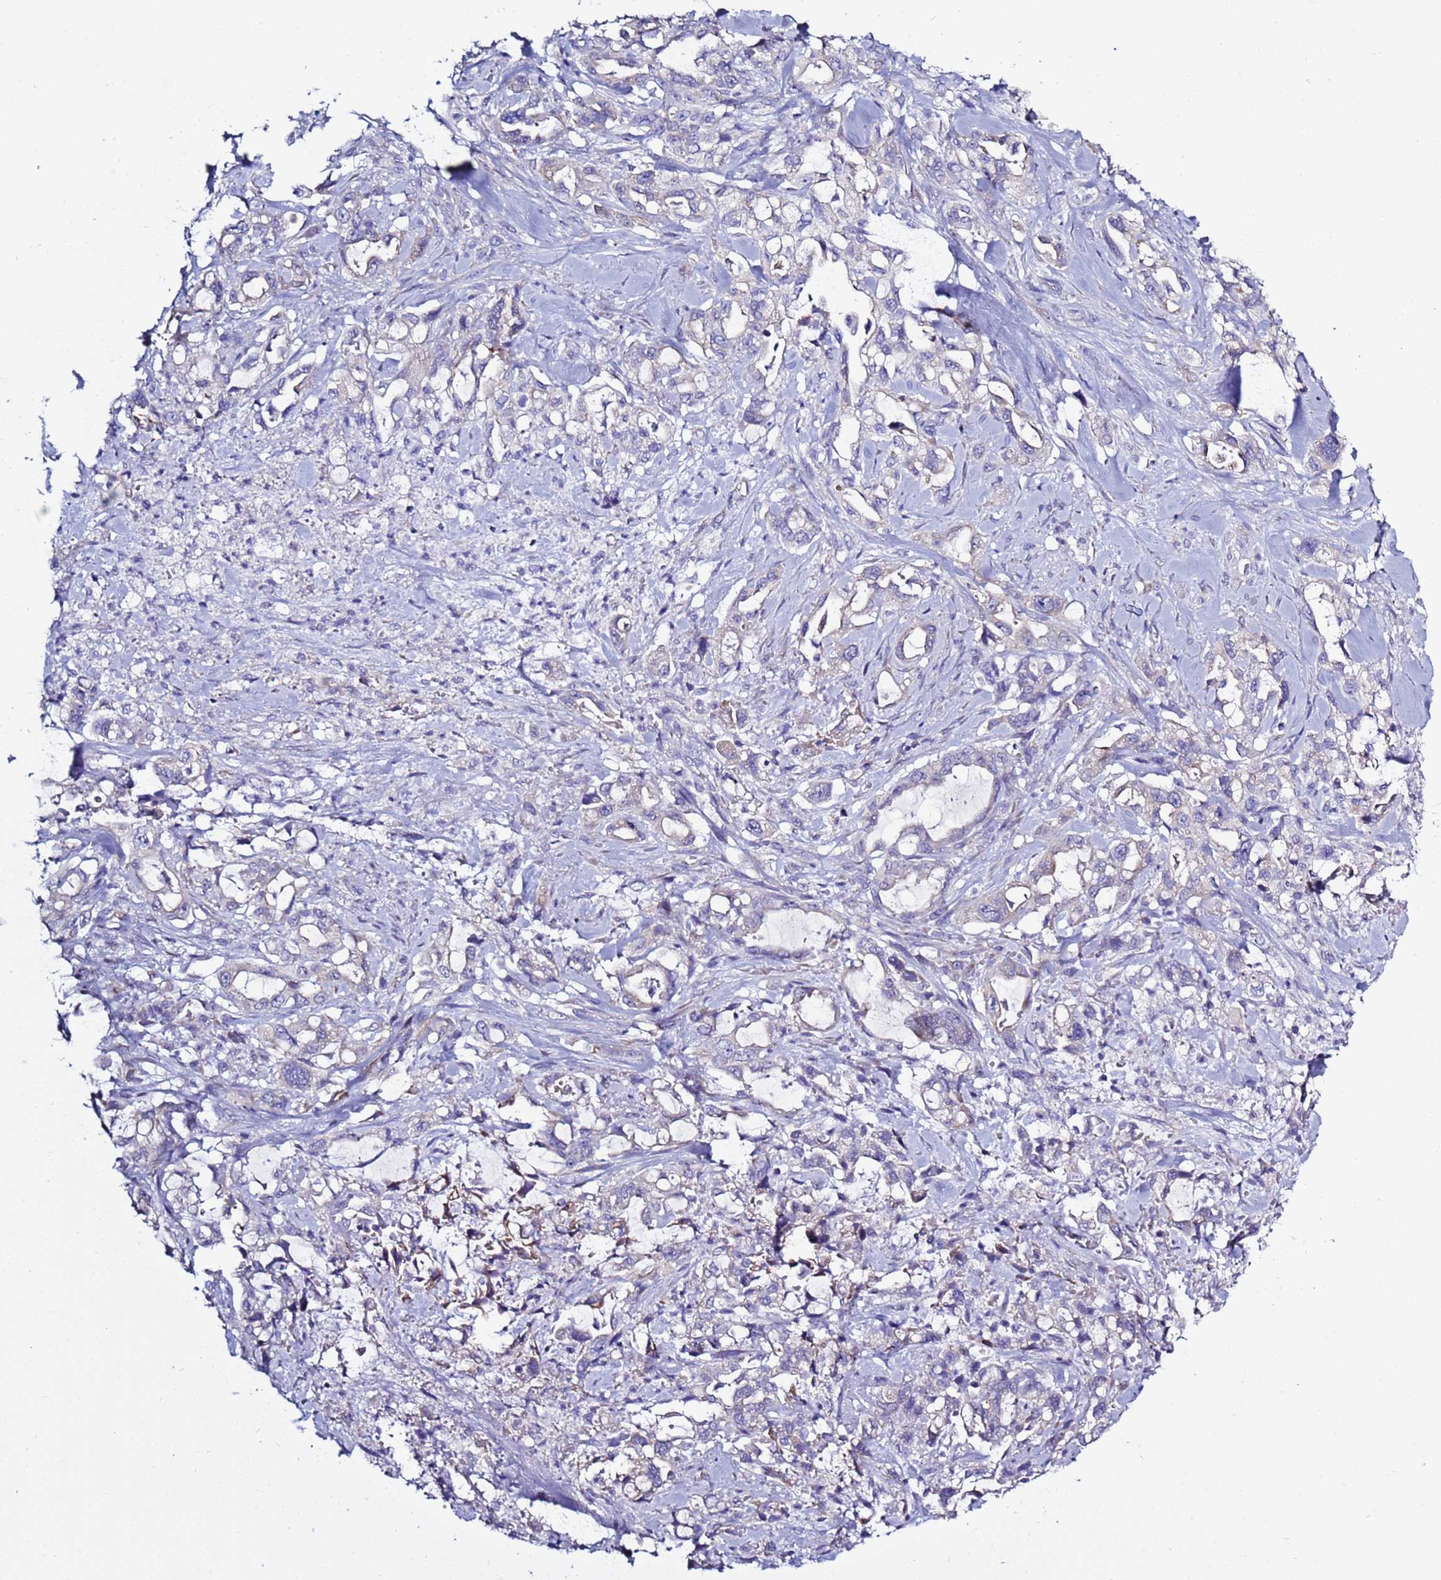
{"staining": {"intensity": "negative", "quantity": "none", "location": "none"}, "tissue": "pancreatic cancer", "cell_type": "Tumor cells", "image_type": "cancer", "snomed": [{"axis": "morphology", "description": "Adenocarcinoma, NOS"}, {"axis": "topography", "description": "Pancreas"}], "caption": "Image shows no significant protein positivity in tumor cells of pancreatic adenocarcinoma.", "gene": "ABHD17B", "patient": {"sex": "female", "age": 61}}